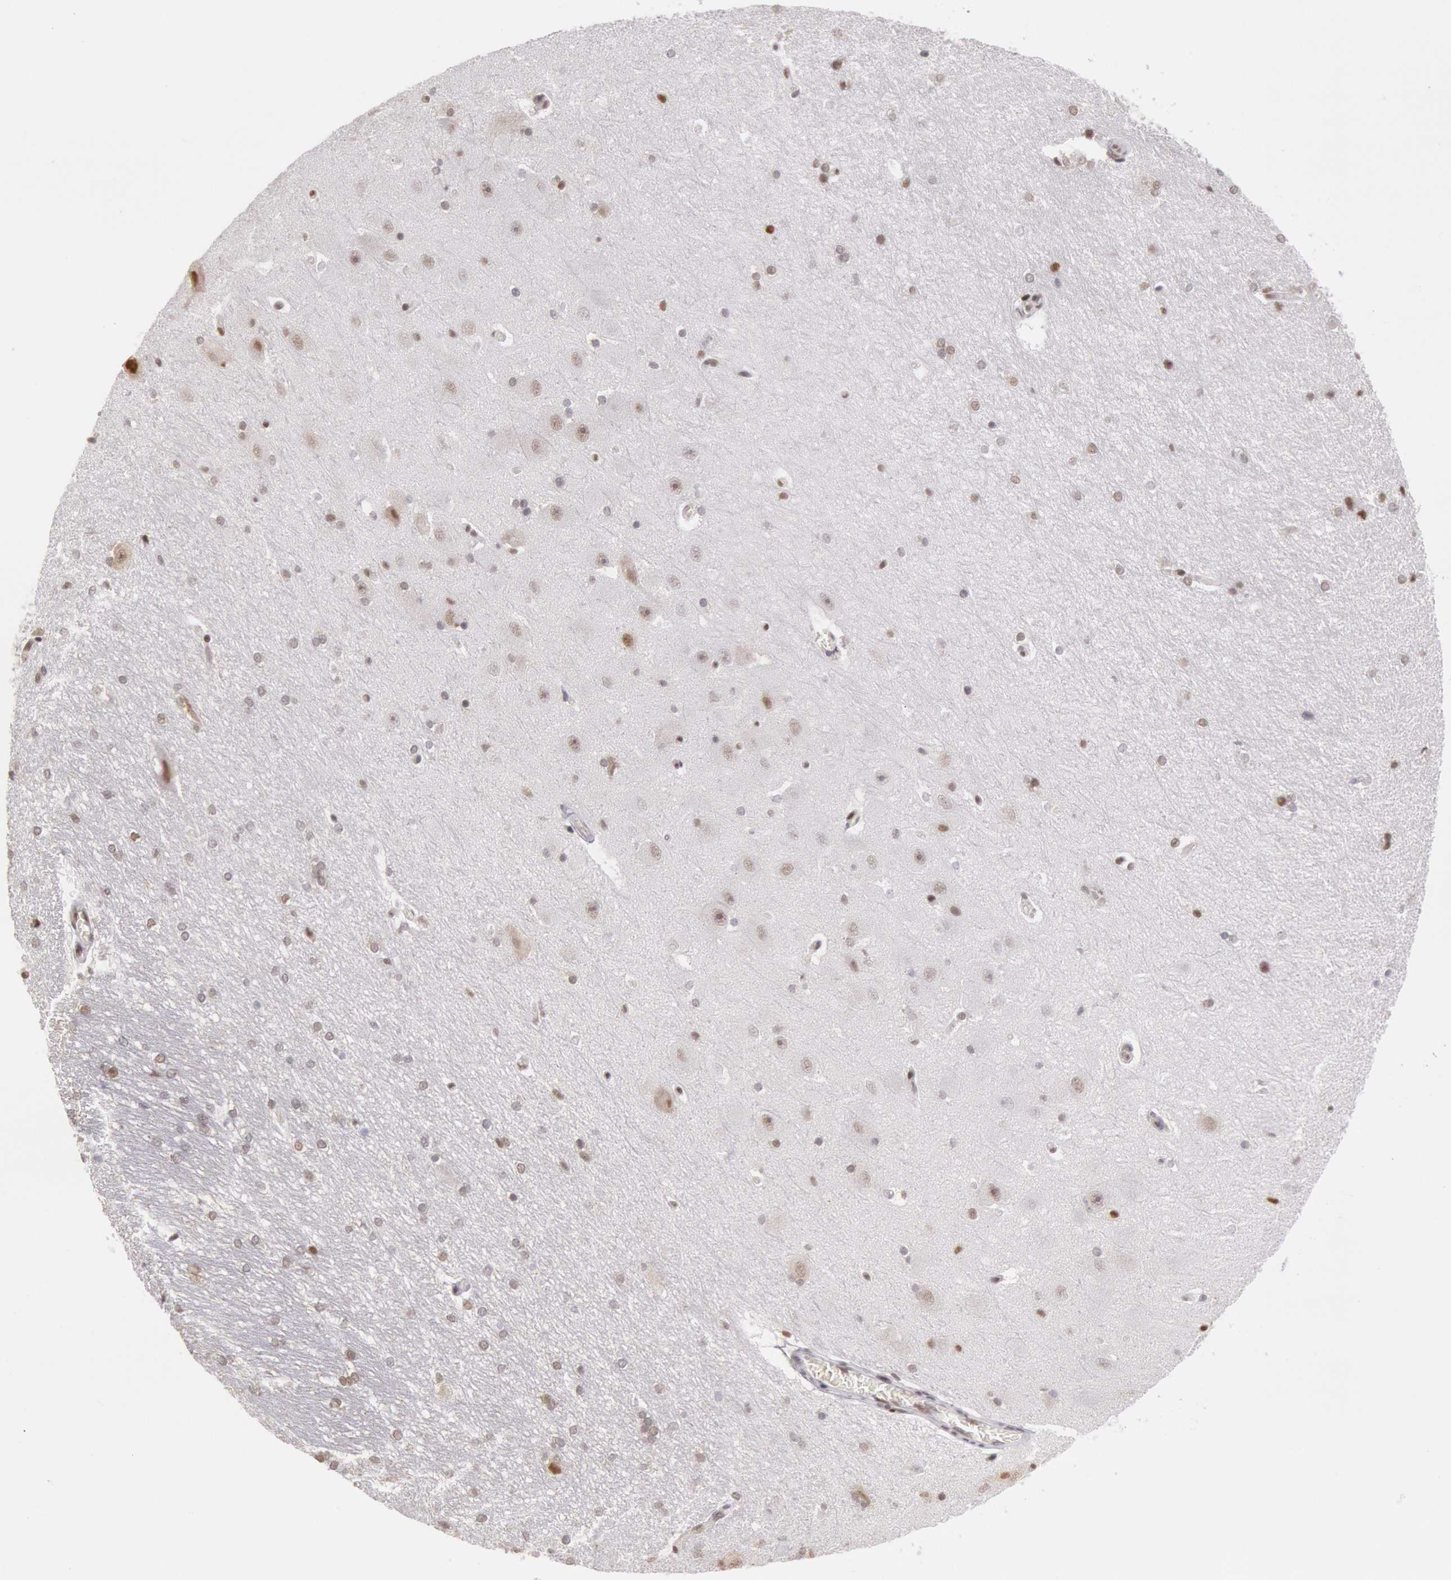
{"staining": {"intensity": "moderate", "quantity": ">75%", "location": "nuclear"}, "tissue": "hippocampus", "cell_type": "Glial cells", "image_type": "normal", "snomed": [{"axis": "morphology", "description": "Normal tissue, NOS"}, {"axis": "topography", "description": "Hippocampus"}], "caption": "Hippocampus stained with DAB IHC shows medium levels of moderate nuclear expression in approximately >75% of glial cells. (DAB (3,3'-diaminobenzidine) IHC, brown staining for protein, blue staining for nuclei).", "gene": "ESS2", "patient": {"sex": "female", "age": 19}}